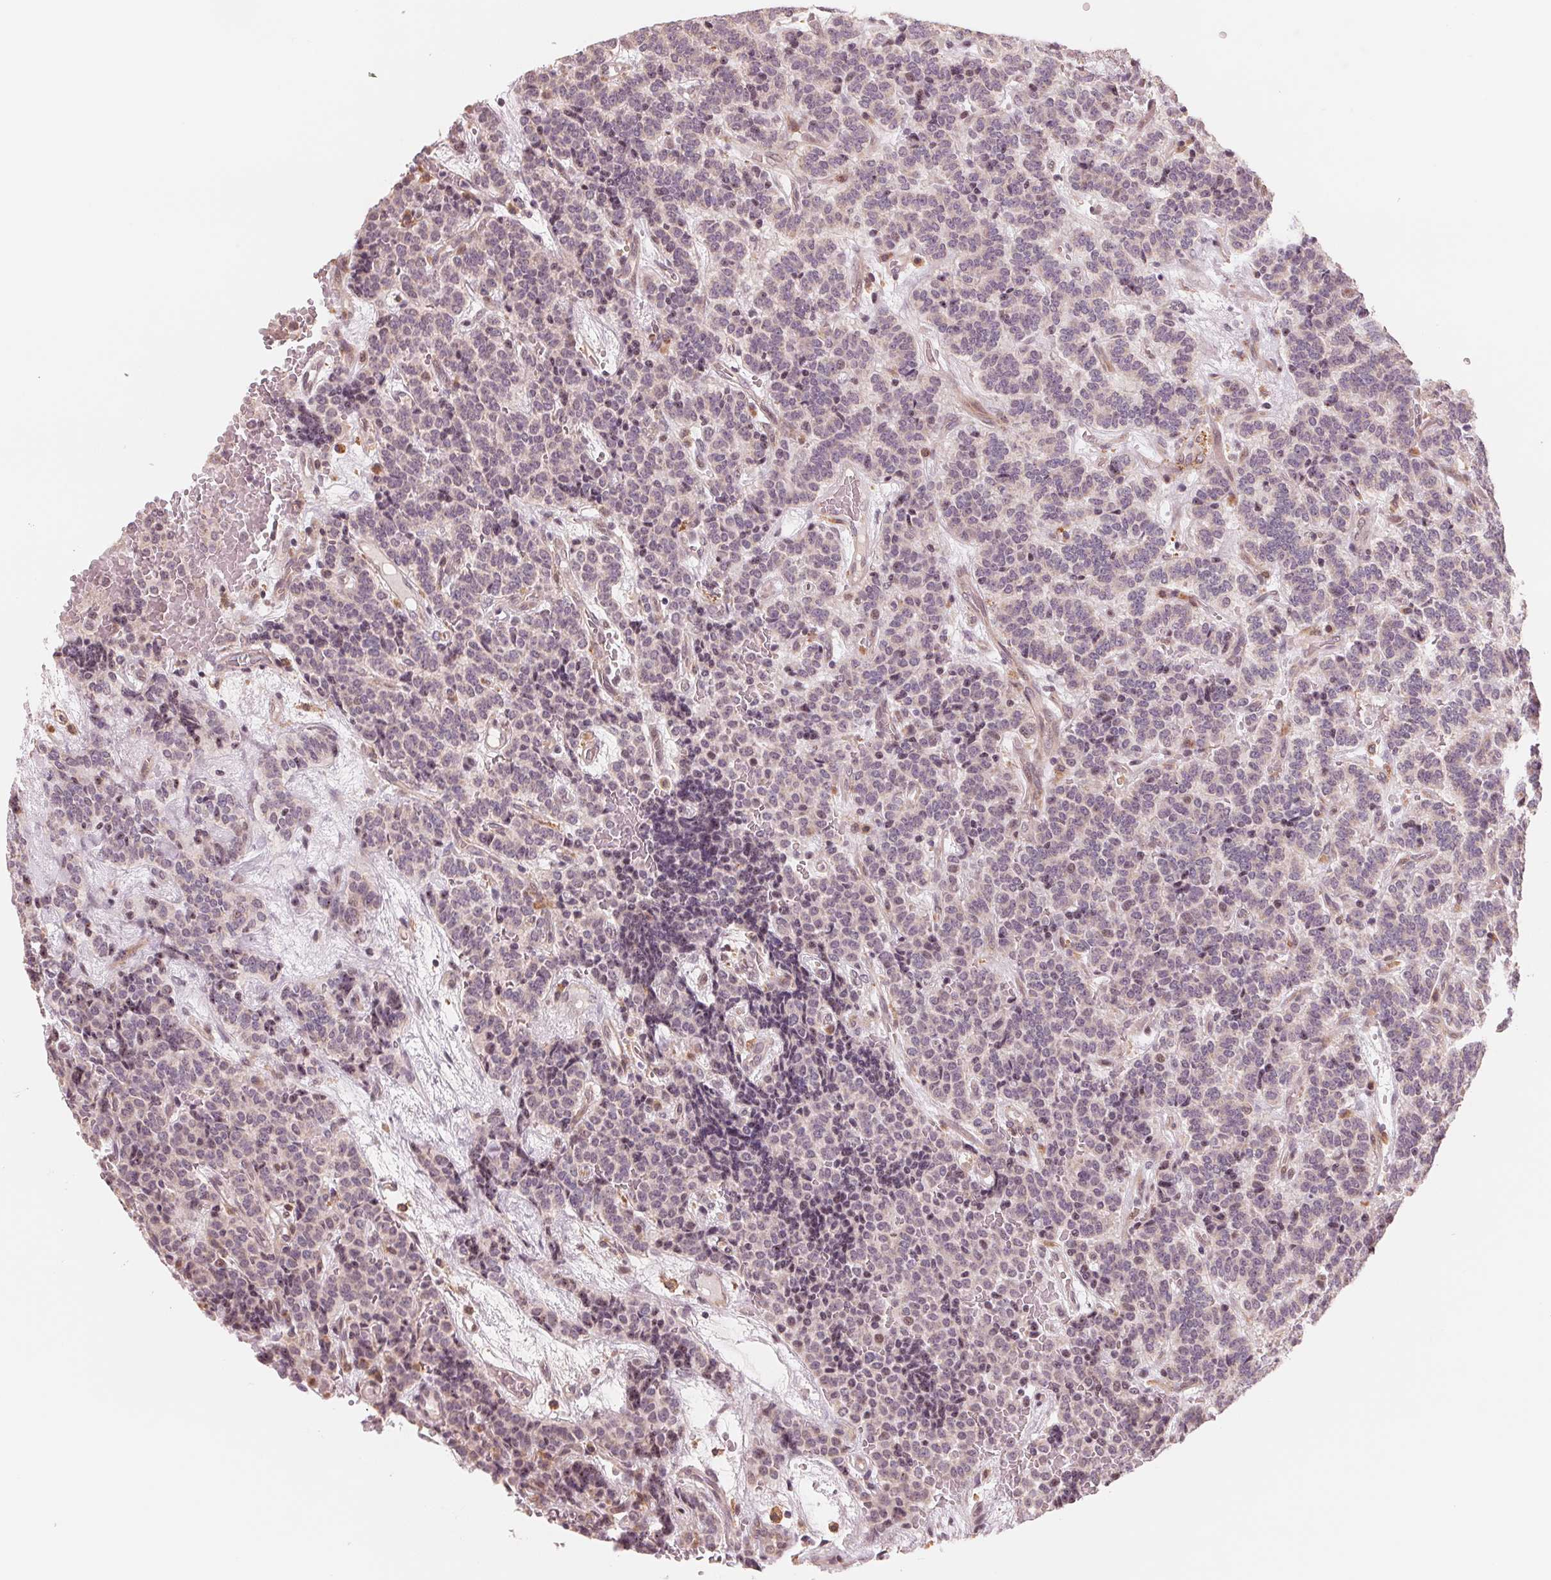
{"staining": {"intensity": "negative", "quantity": "none", "location": "none"}, "tissue": "carcinoid", "cell_type": "Tumor cells", "image_type": "cancer", "snomed": [{"axis": "morphology", "description": "Carcinoid, malignant, NOS"}, {"axis": "topography", "description": "Pancreas"}], "caption": "Malignant carcinoid was stained to show a protein in brown. There is no significant positivity in tumor cells.", "gene": "IL9R", "patient": {"sex": "male", "age": 36}}